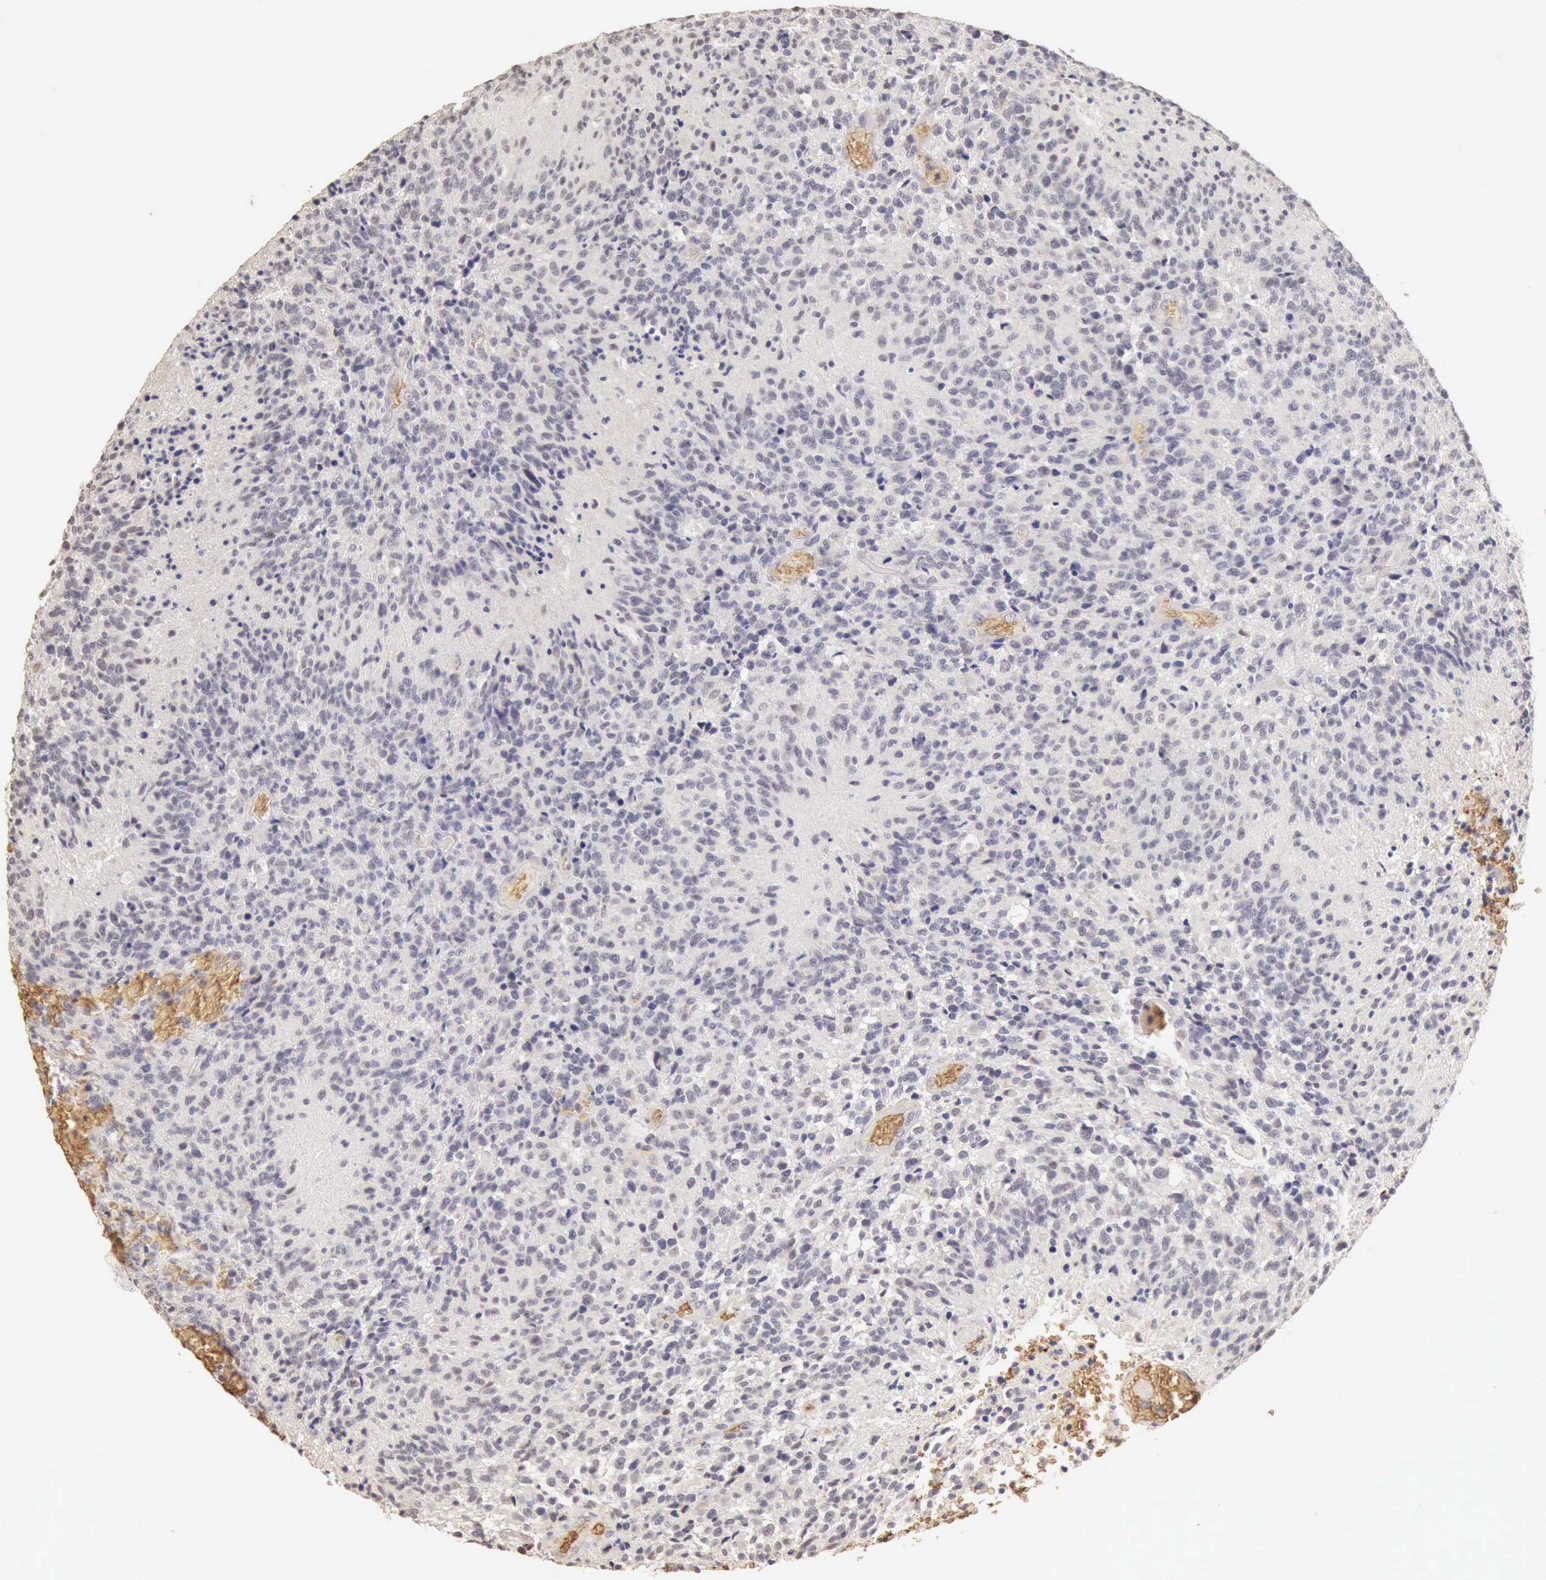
{"staining": {"intensity": "negative", "quantity": "none", "location": "none"}, "tissue": "glioma", "cell_type": "Tumor cells", "image_type": "cancer", "snomed": [{"axis": "morphology", "description": "Glioma, malignant, High grade"}, {"axis": "topography", "description": "Brain"}], "caption": "Human malignant high-grade glioma stained for a protein using IHC displays no expression in tumor cells.", "gene": "CFI", "patient": {"sex": "male", "age": 36}}